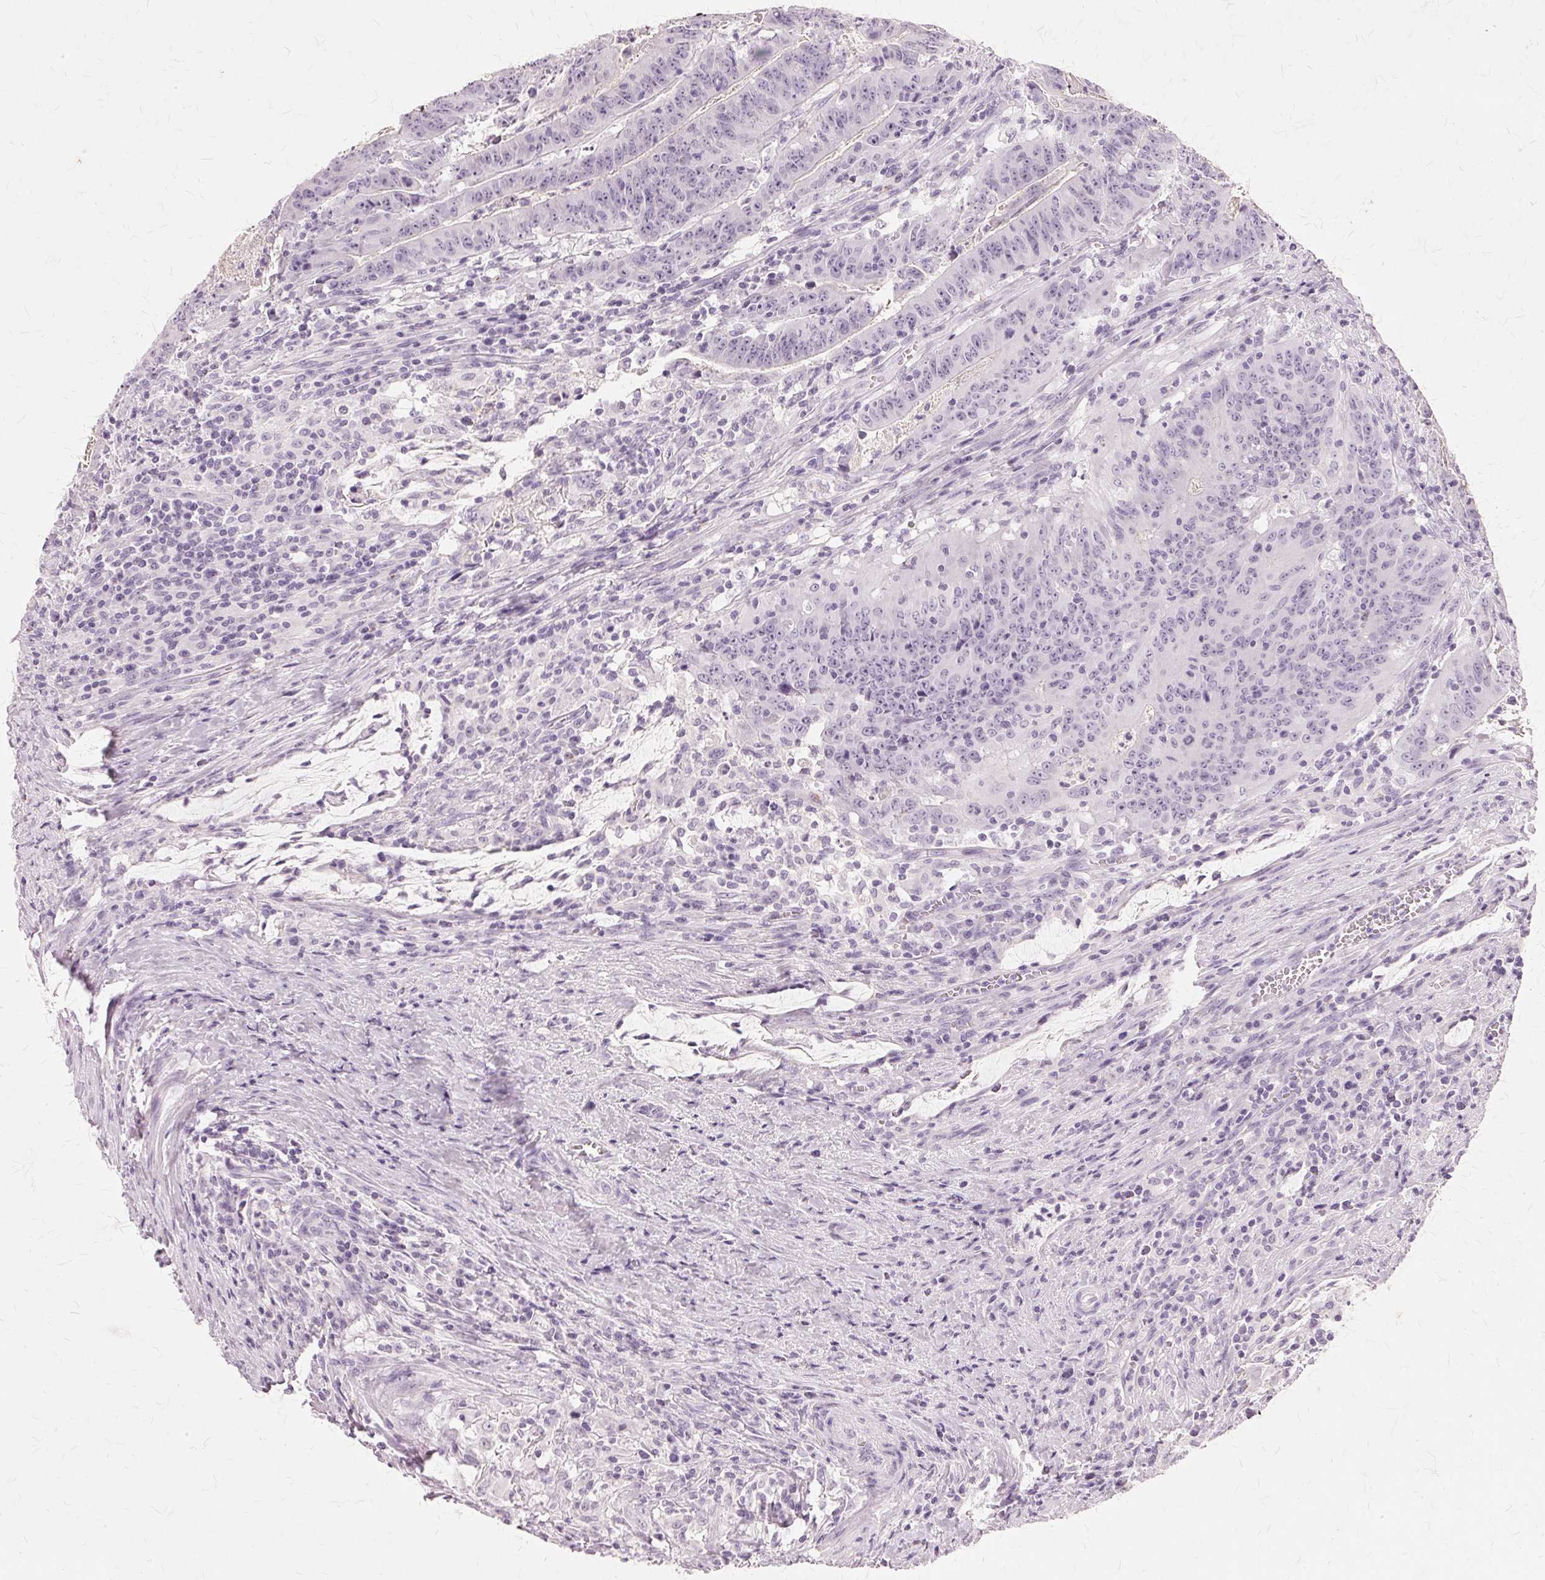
{"staining": {"intensity": "negative", "quantity": "none", "location": "none"}, "tissue": "colorectal cancer", "cell_type": "Tumor cells", "image_type": "cancer", "snomed": [{"axis": "morphology", "description": "Adenocarcinoma, NOS"}, {"axis": "topography", "description": "Colon"}], "caption": "An immunohistochemistry photomicrograph of colorectal cancer (adenocarcinoma) is shown. There is no staining in tumor cells of colorectal cancer (adenocarcinoma). Nuclei are stained in blue.", "gene": "SLC45A3", "patient": {"sex": "male", "age": 33}}